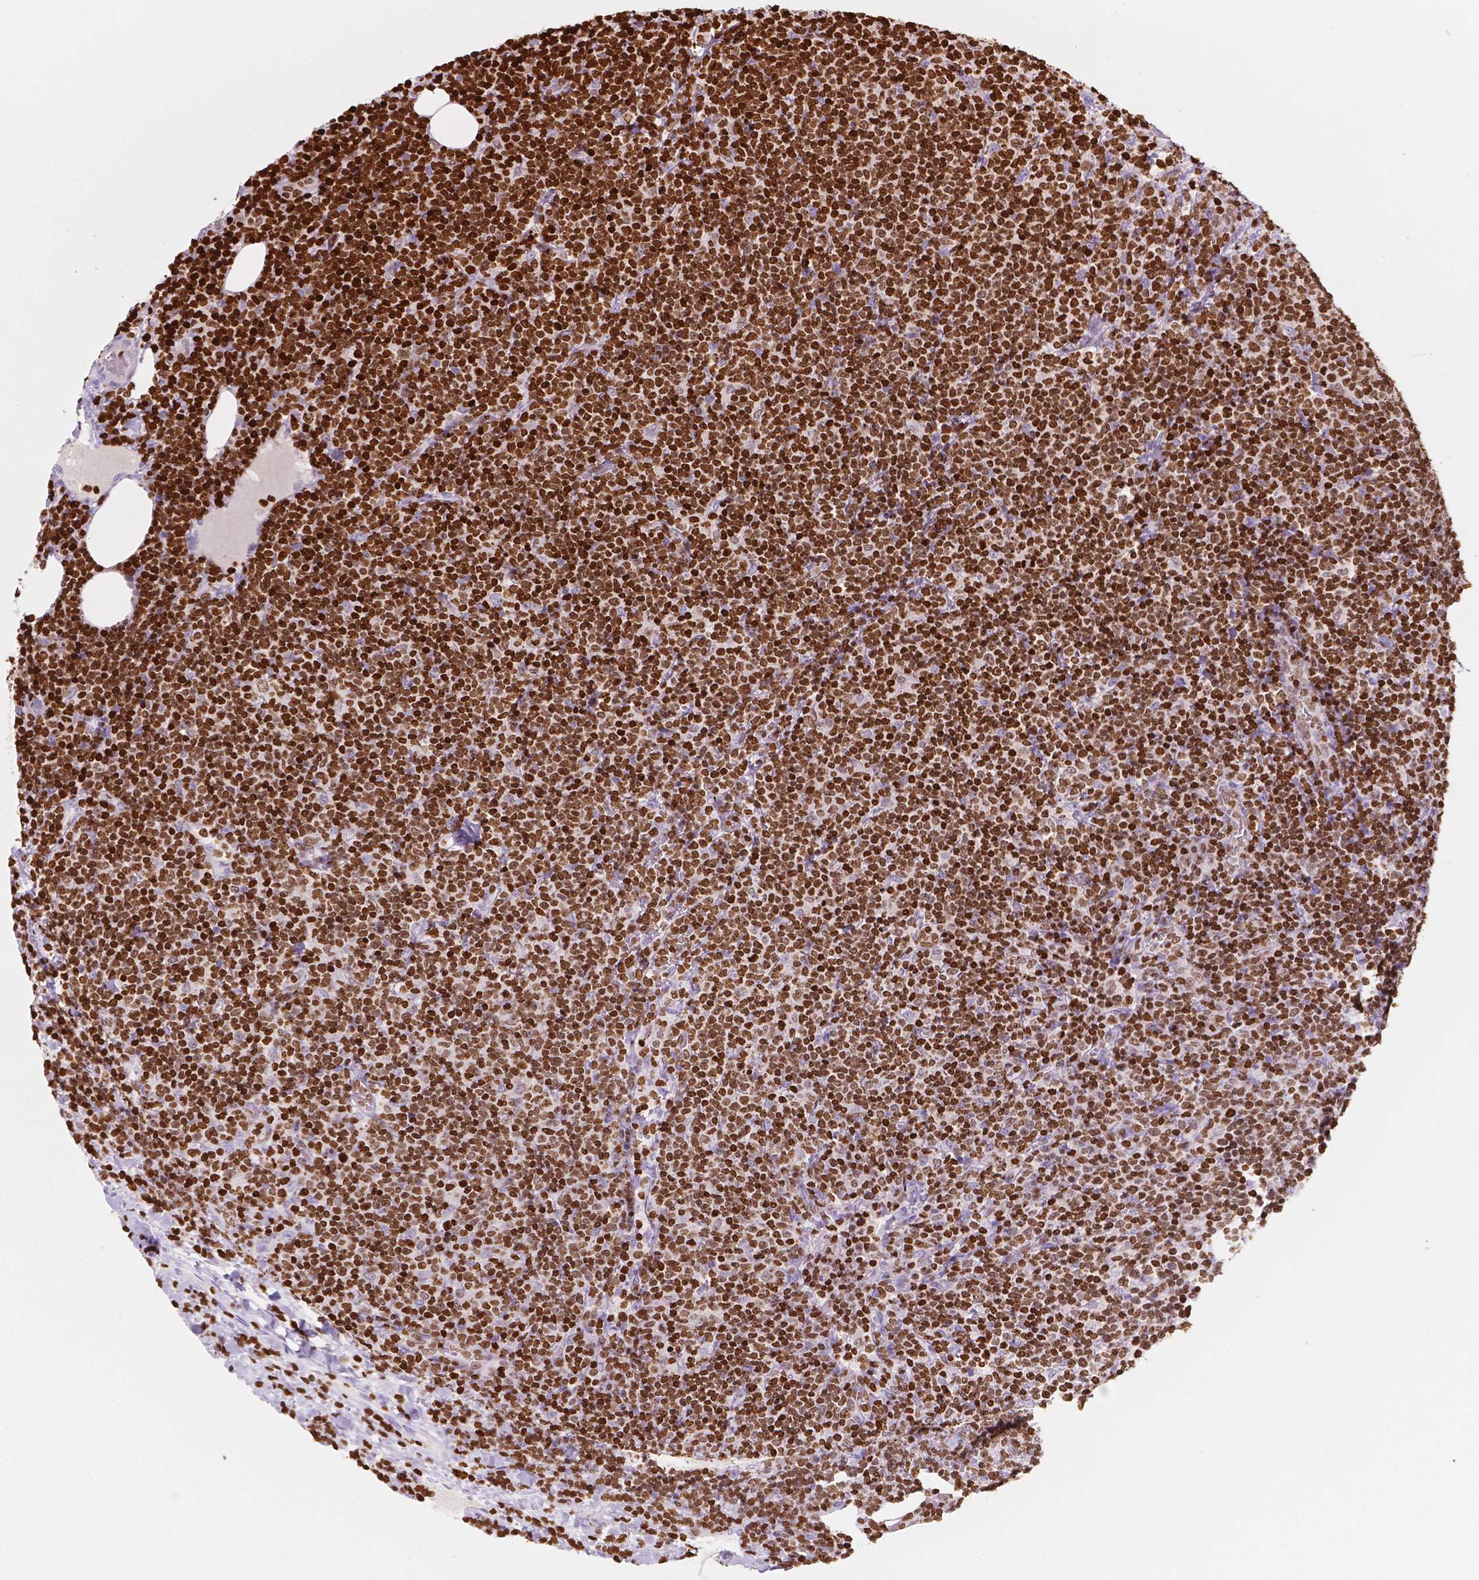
{"staining": {"intensity": "strong", "quantity": ">75%", "location": "nuclear"}, "tissue": "lymphoma", "cell_type": "Tumor cells", "image_type": "cancer", "snomed": [{"axis": "morphology", "description": "Malignant lymphoma, non-Hodgkin's type, High grade"}, {"axis": "topography", "description": "Lymph node"}], "caption": "This is a histology image of immunohistochemistry (IHC) staining of malignant lymphoma, non-Hodgkin's type (high-grade), which shows strong positivity in the nuclear of tumor cells.", "gene": "CBY3", "patient": {"sex": "male", "age": 61}}